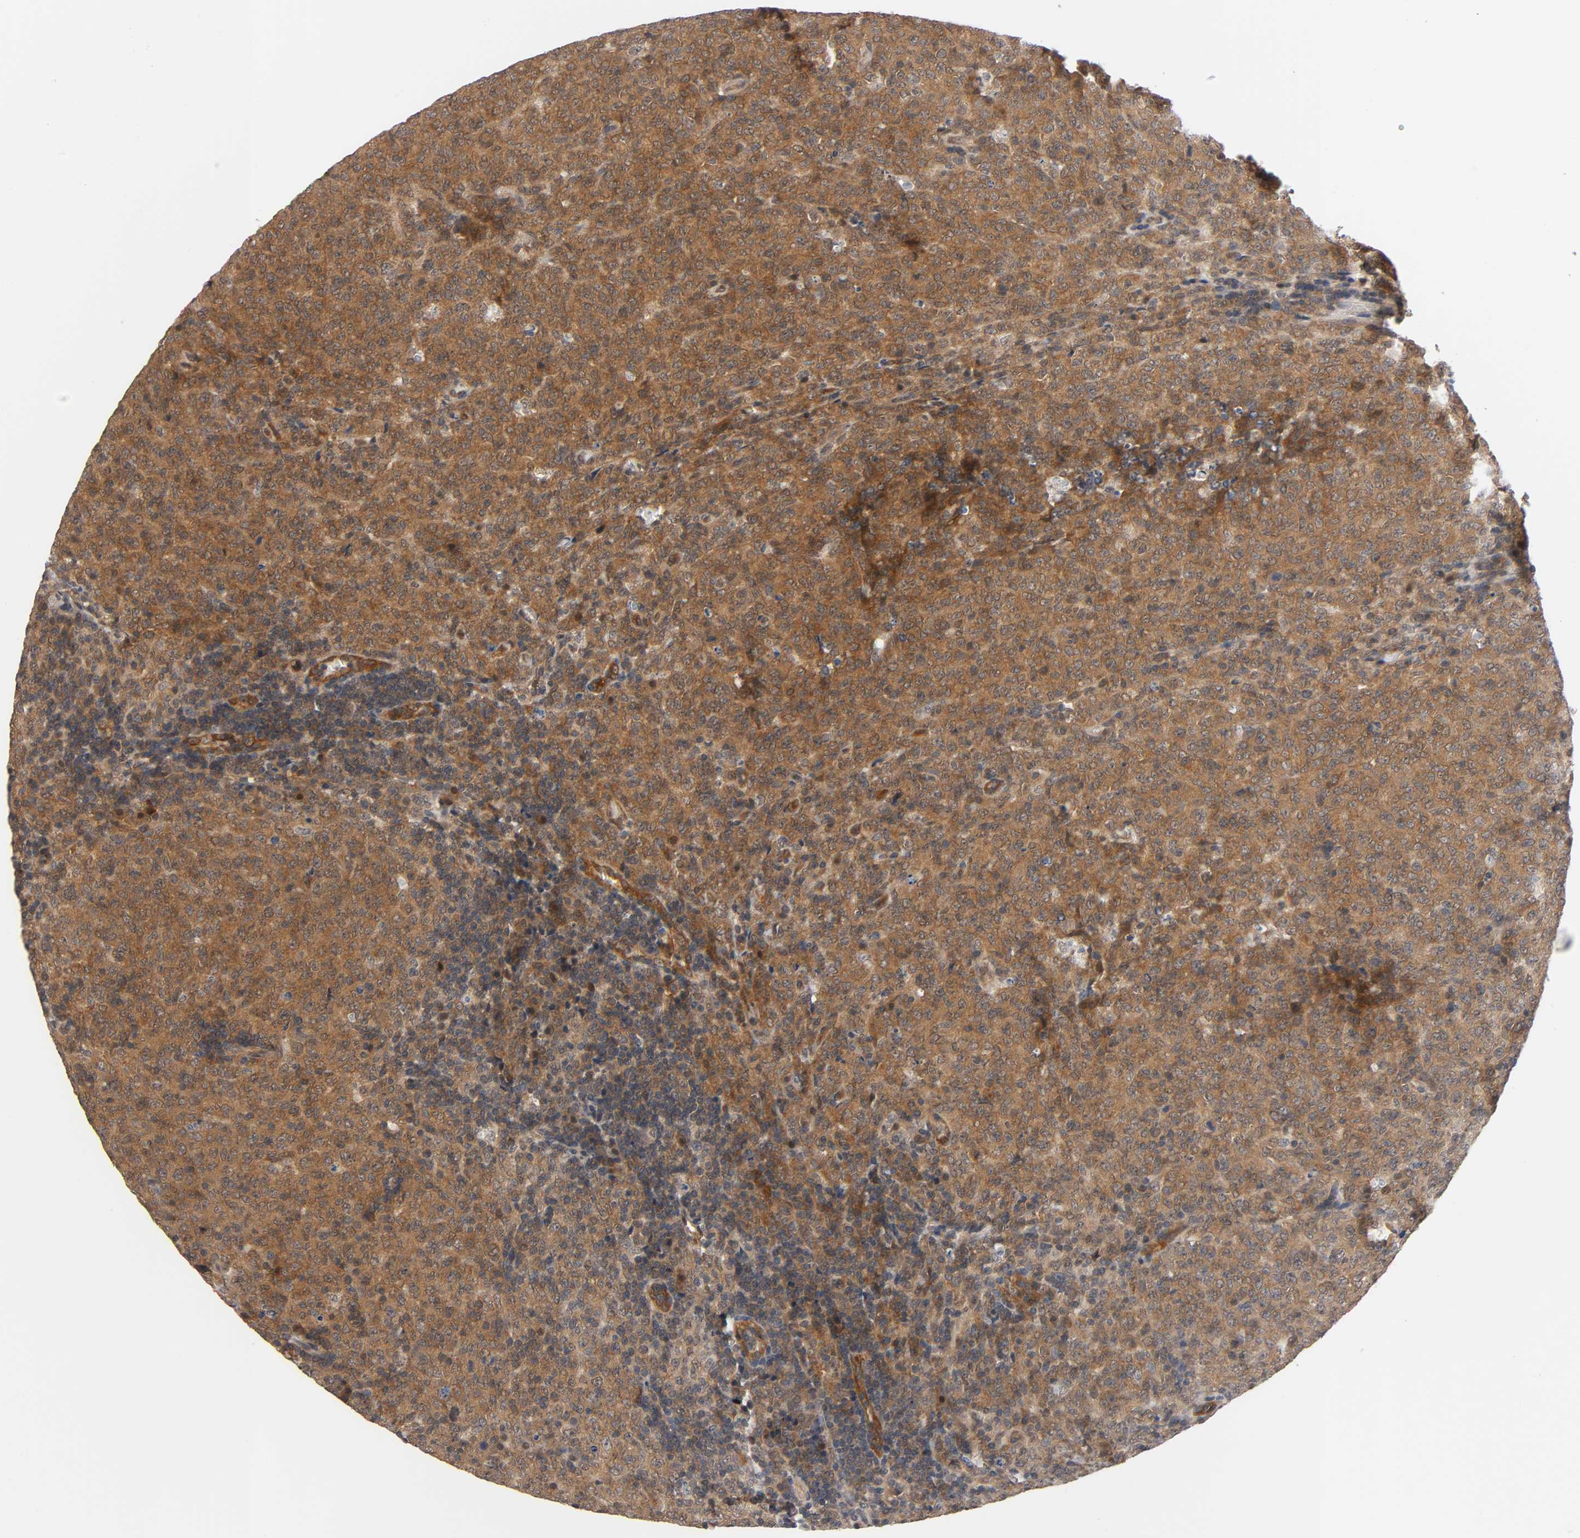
{"staining": {"intensity": "strong", "quantity": ">75%", "location": "cytoplasmic/membranous"}, "tissue": "lymphoma", "cell_type": "Tumor cells", "image_type": "cancer", "snomed": [{"axis": "morphology", "description": "Malignant lymphoma, non-Hodgkin's type, High grade"}, {"axis": "topography", "description": "Tonsil"}], "caption": "An immunohistochemistry (IHC) micrograph of tumor tissue is shown. Protein staining in brown highlights strong cytoplasmic/membranous positivity in malignant lymphoma, non-Hodgkin's type (high-grade) within tumor cells. The staining is performed using DAB (3,3'-diaminobenzidine) brown chromogen to label protein expression. The nuclei are counter-stained blue using hematoxylin.", "gene": "PRKAB1", "patient": {"sex": "female", "age": 36}}